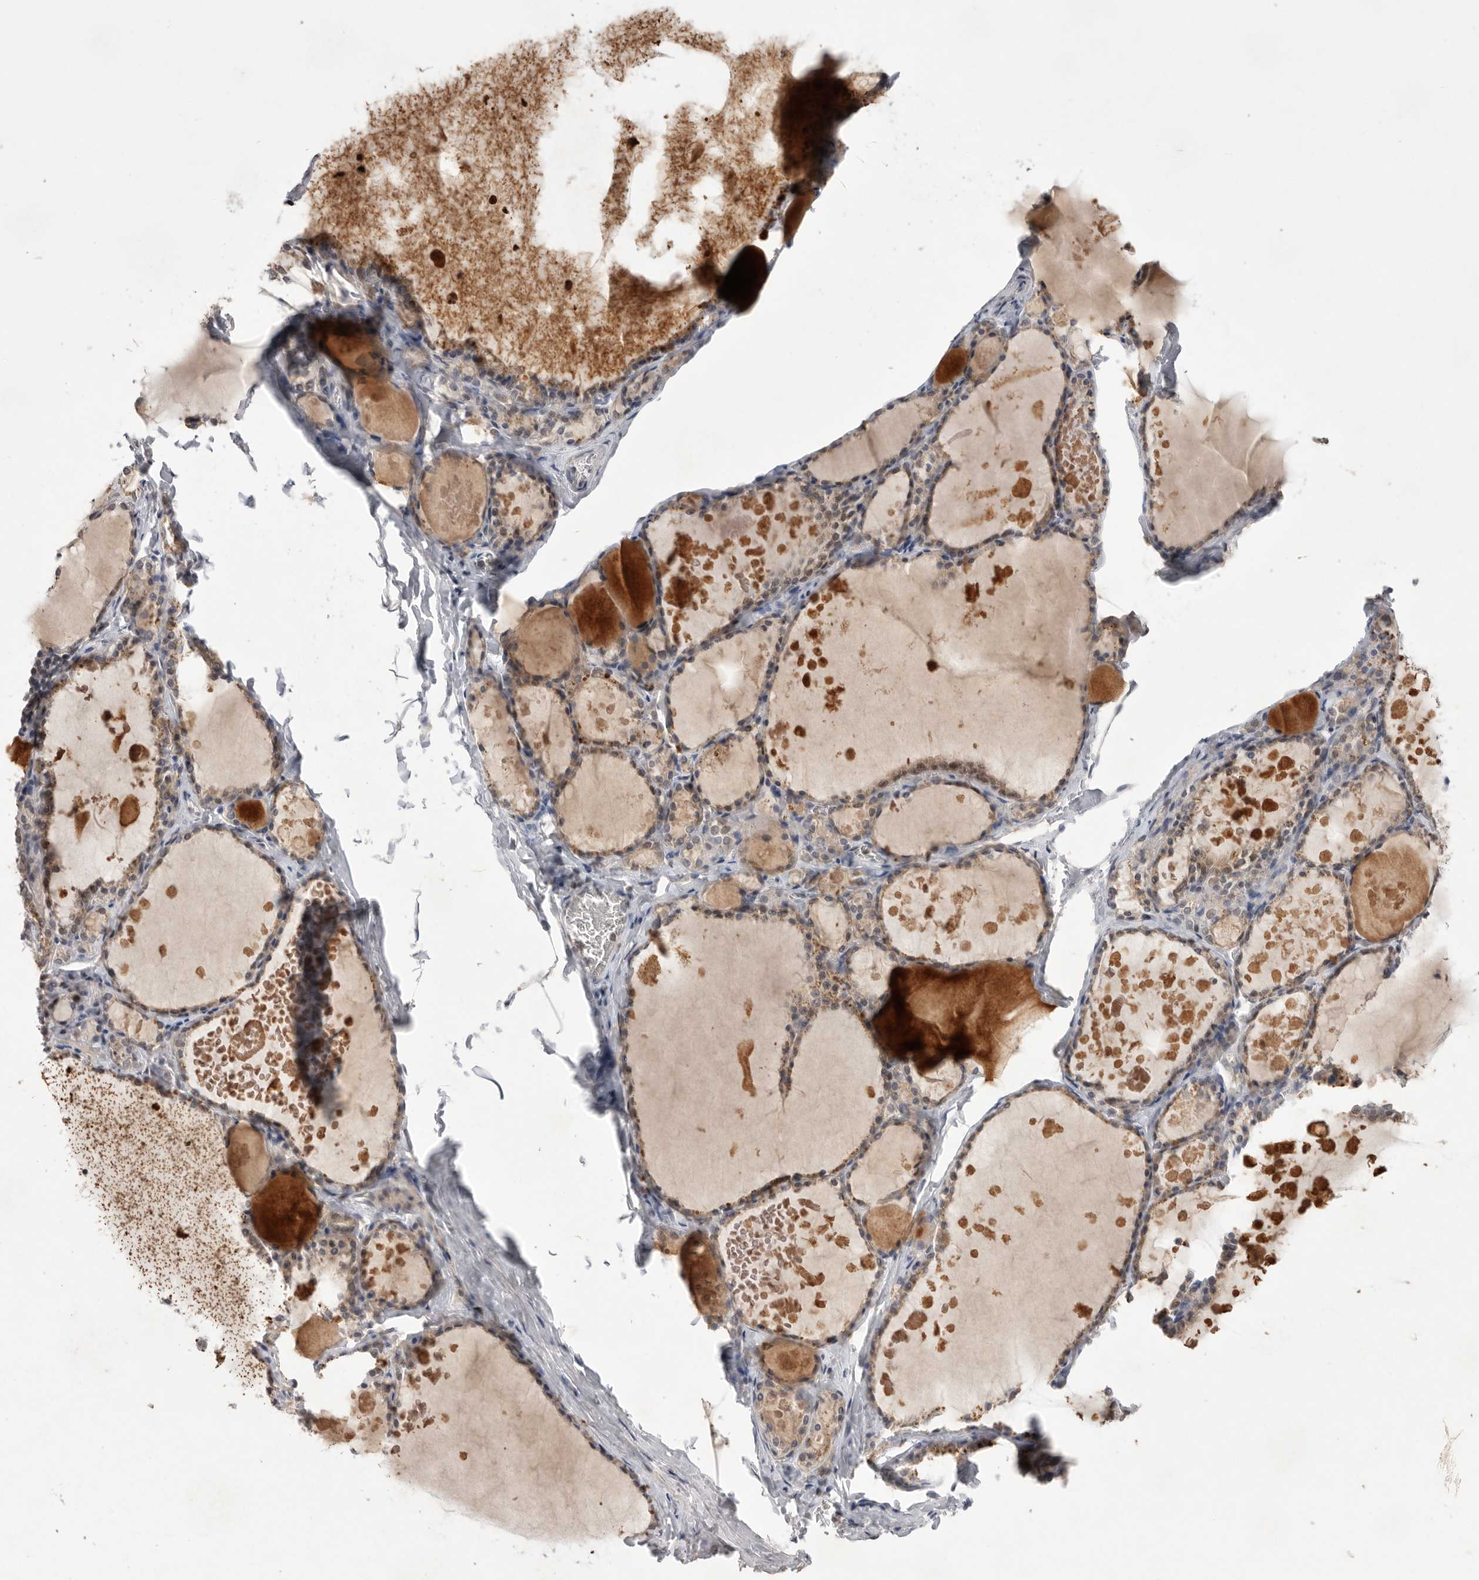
{"staining": {"intensity": "weak", "quantity": ">75%", "location": "cytoplasmic/membranous,nuclear"}, "tissue": "thyroid gland", "cell_type": "Glandular cells", "image_type": "normal", "snomed": [{"axis": "morphology", "description": "Normal tissue, NOS"}, {"axis": "topography", "description": "Thyroid gland"}], "caption": "A brown stain highlights weak cytoplasmic/membranous,nuclear expression of a protein in glandular cells of normal human thyroid gland. Immunohistochemistry stains the protein in brown and the nuclei are stained blue.", "gene": "HUS1", "patient": {"sex": "male", "age": 56}}